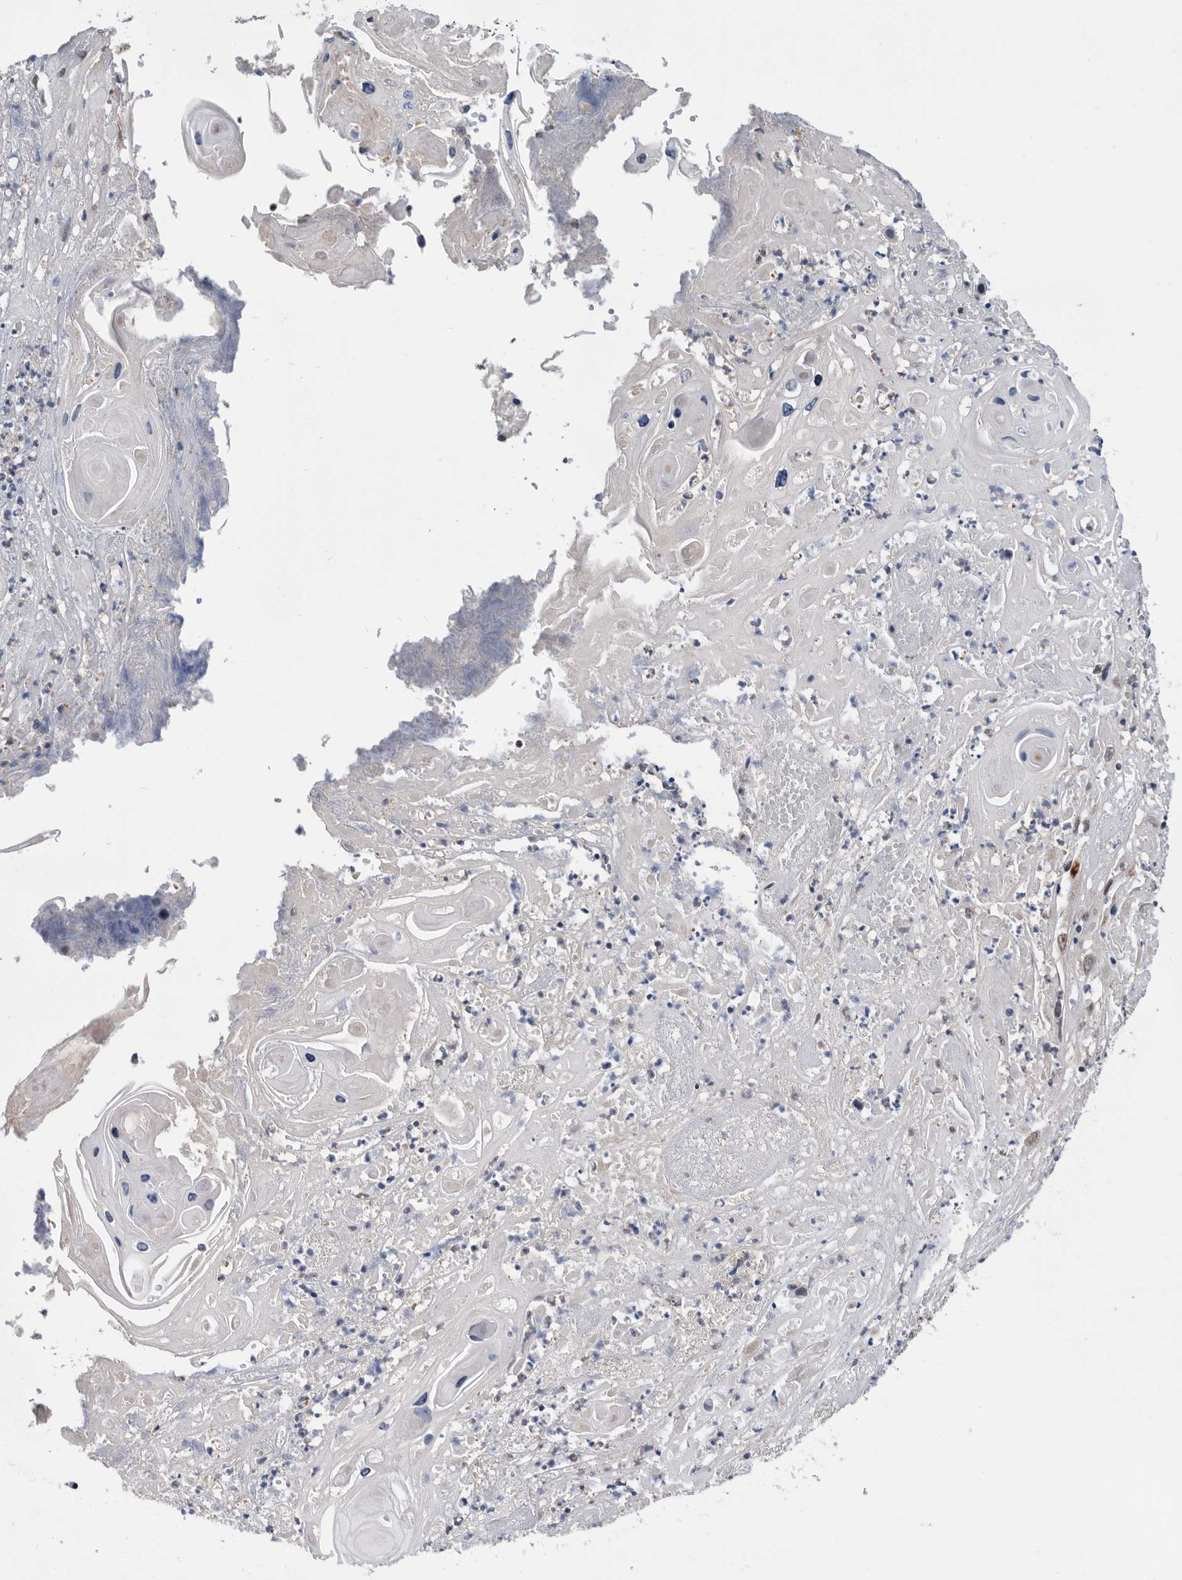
{"staining": {"intensity": "moderate", "quantity": "25%-75%", "location": "nuclear"}, "tissue": "skin cancer", "cell_type": "Tumor cells", "image_type": "cancer", "snomed": [{"axis": "morphology", "description": "Squamous cell carcinoma, NOS"}, {"axis": "topography", "description": "Skin"}], "caption": "Protein expression analysis of skin cancer (squamous cell carcinoma) demonstrates moderate nuclear staining in about 25%-75% of tumor cells.", "gene": "ZNF260", "patient": {"sex": "male", "age": 55}}